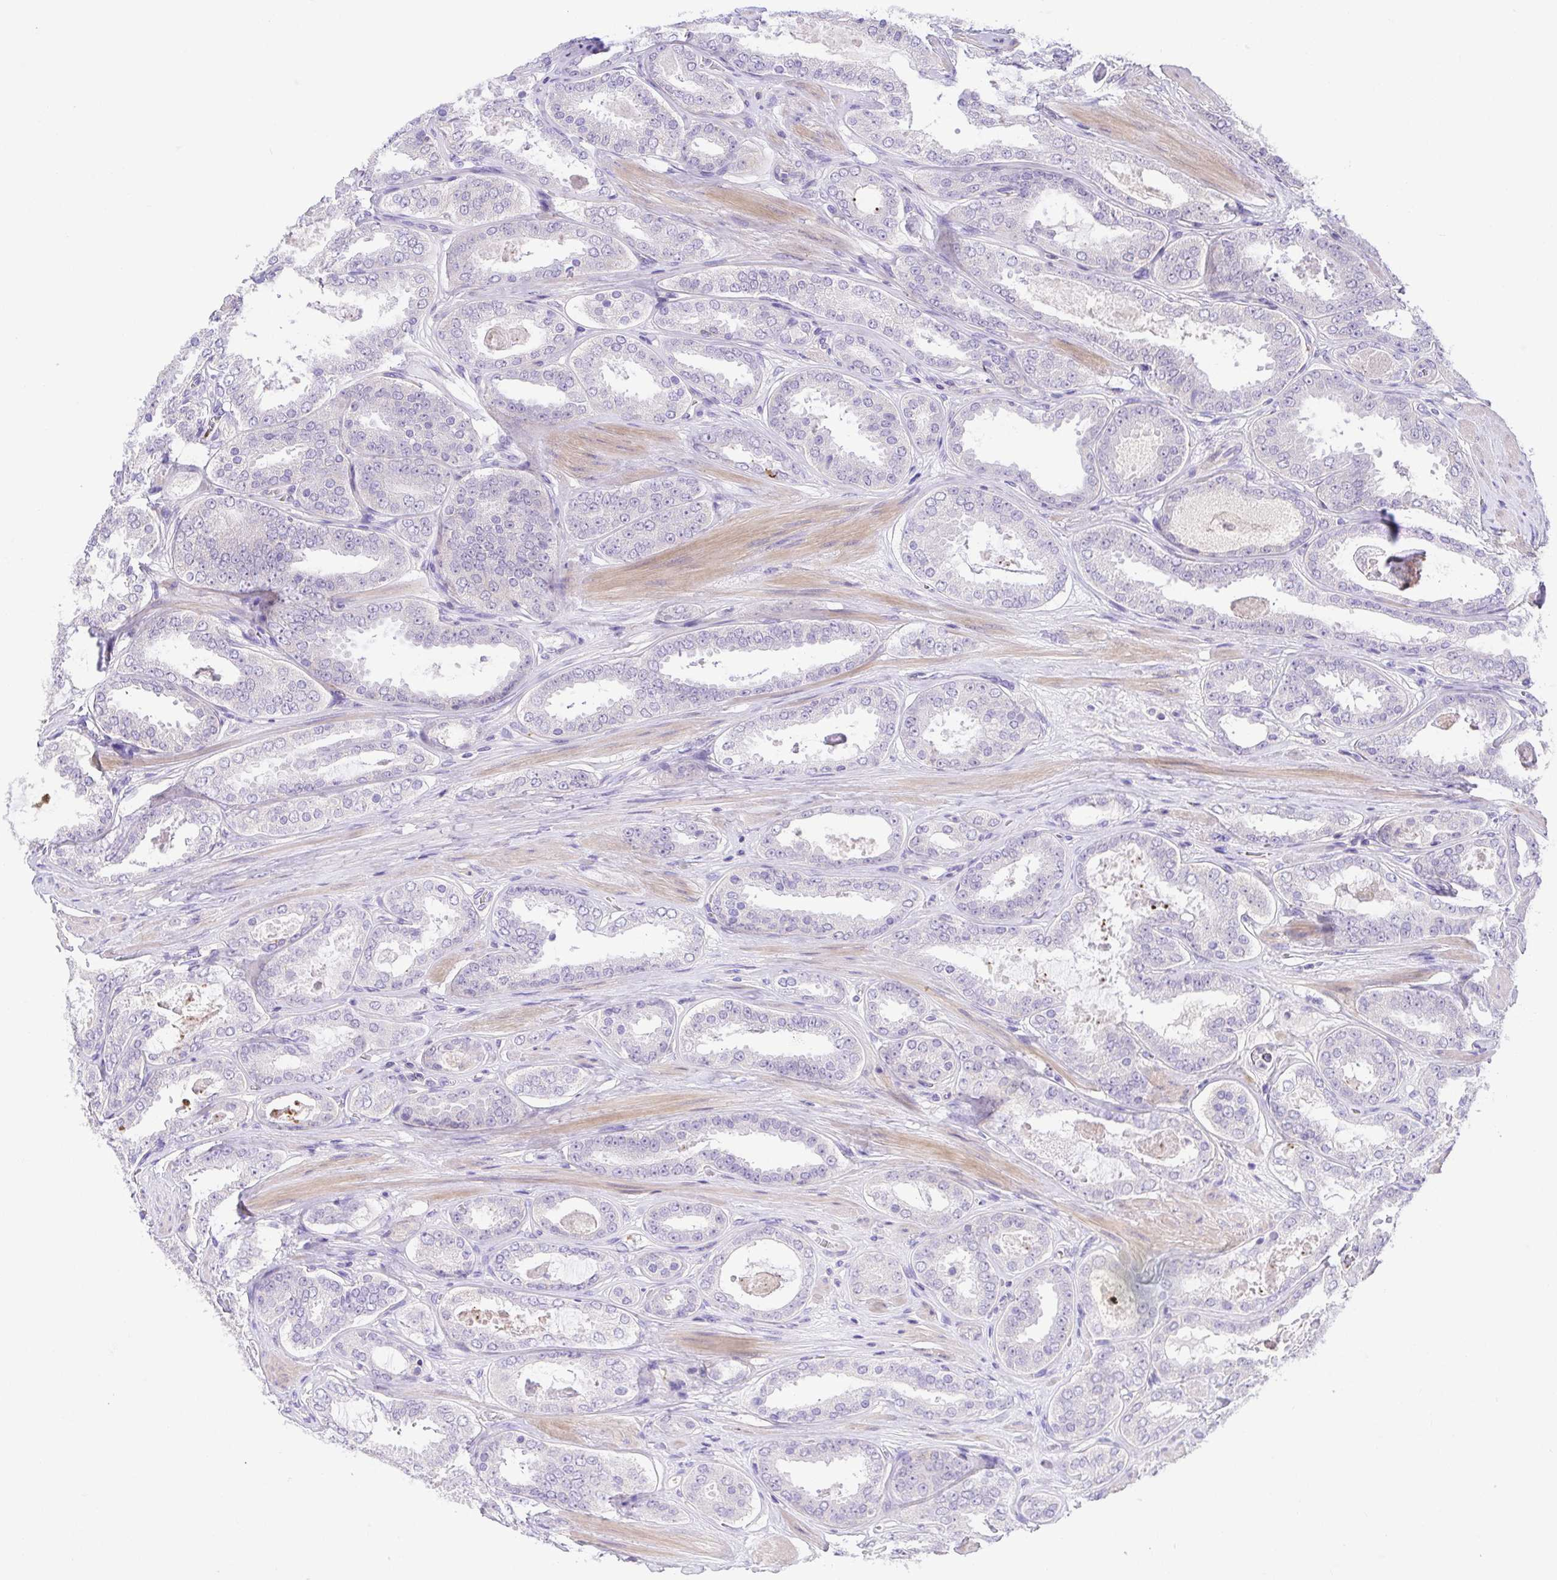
{"staining": {"intensity": "negative", "quantity": "none", "location": "none"}, "tissue": "prostate cancer", "cell_type": "Tumor cells", "image_type": "cancer", "snomed": [{"axis": "morphology", "description": "Adenocarcinoma, High grade"}, {"axis": "topography", "description": "Prostate"}], "caption": "IHC of prostate high-grade adenocarcinoma shows no positivity in tumor cells.", "gene": "PRR14L", "patient": {"sex": "male", "age": 63}}